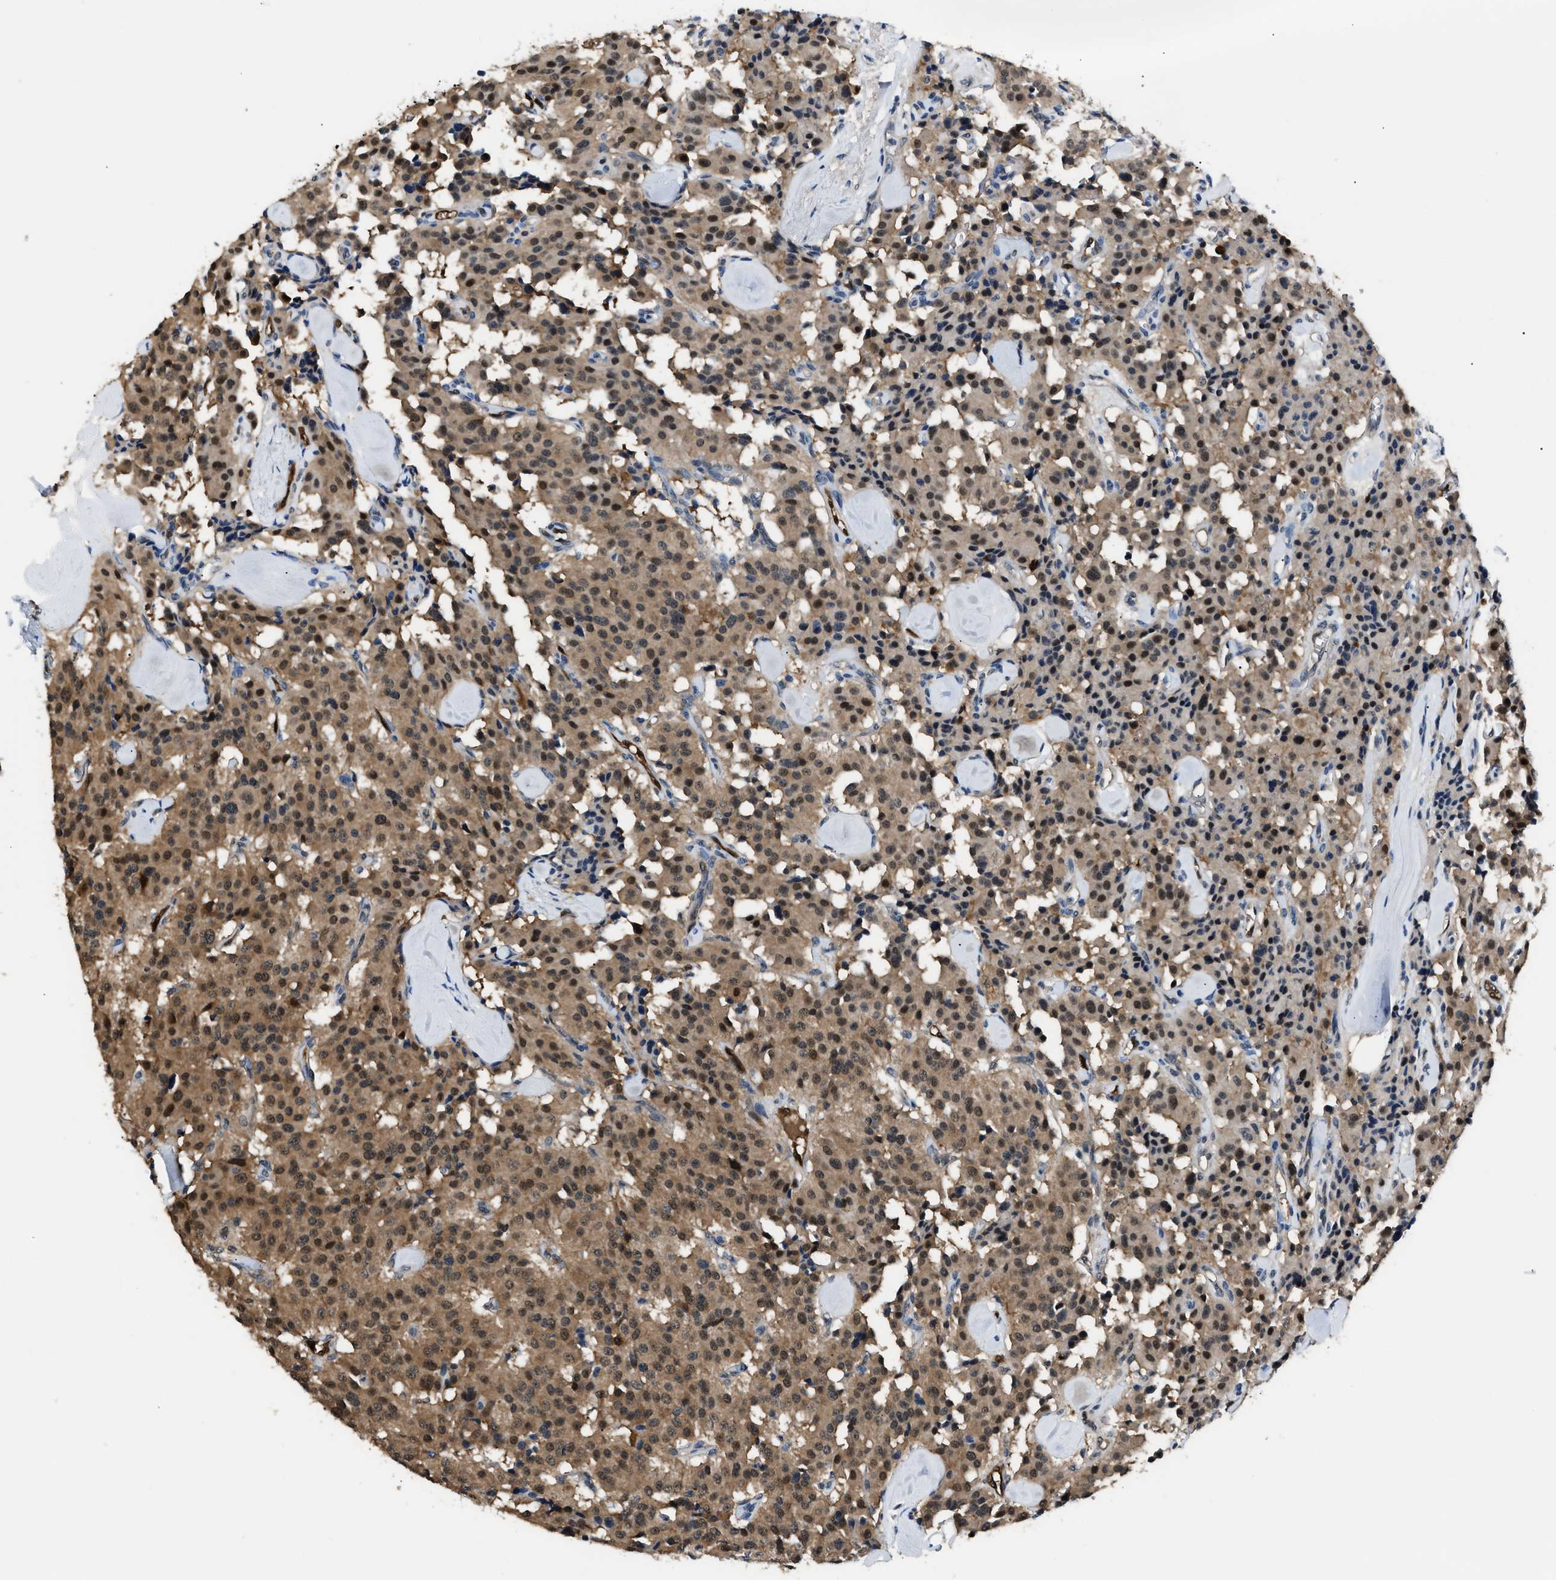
{"staining": {"intensity": "moderate", "quantity": "25%-75%", "location": "cytoplasmic/membranous,nuclear"}, "tissue": "carcinoid", "cell_type": "Tumor cells", "image_type": "cancer", "snomed": [{"axis": "morphology", "description": "Carcinoid, malignant, NOS"}, {"axis": "topography", "description": "Lung"}], "caption": "Brown immunohistochemical staining in human carcinoid shows moderate cytoplasmic/membranous and nuclear staining in approximately 25%-75% of tumor cells.", "gene": "PPA1", "patient": {"sex": "male", "age": 30}}